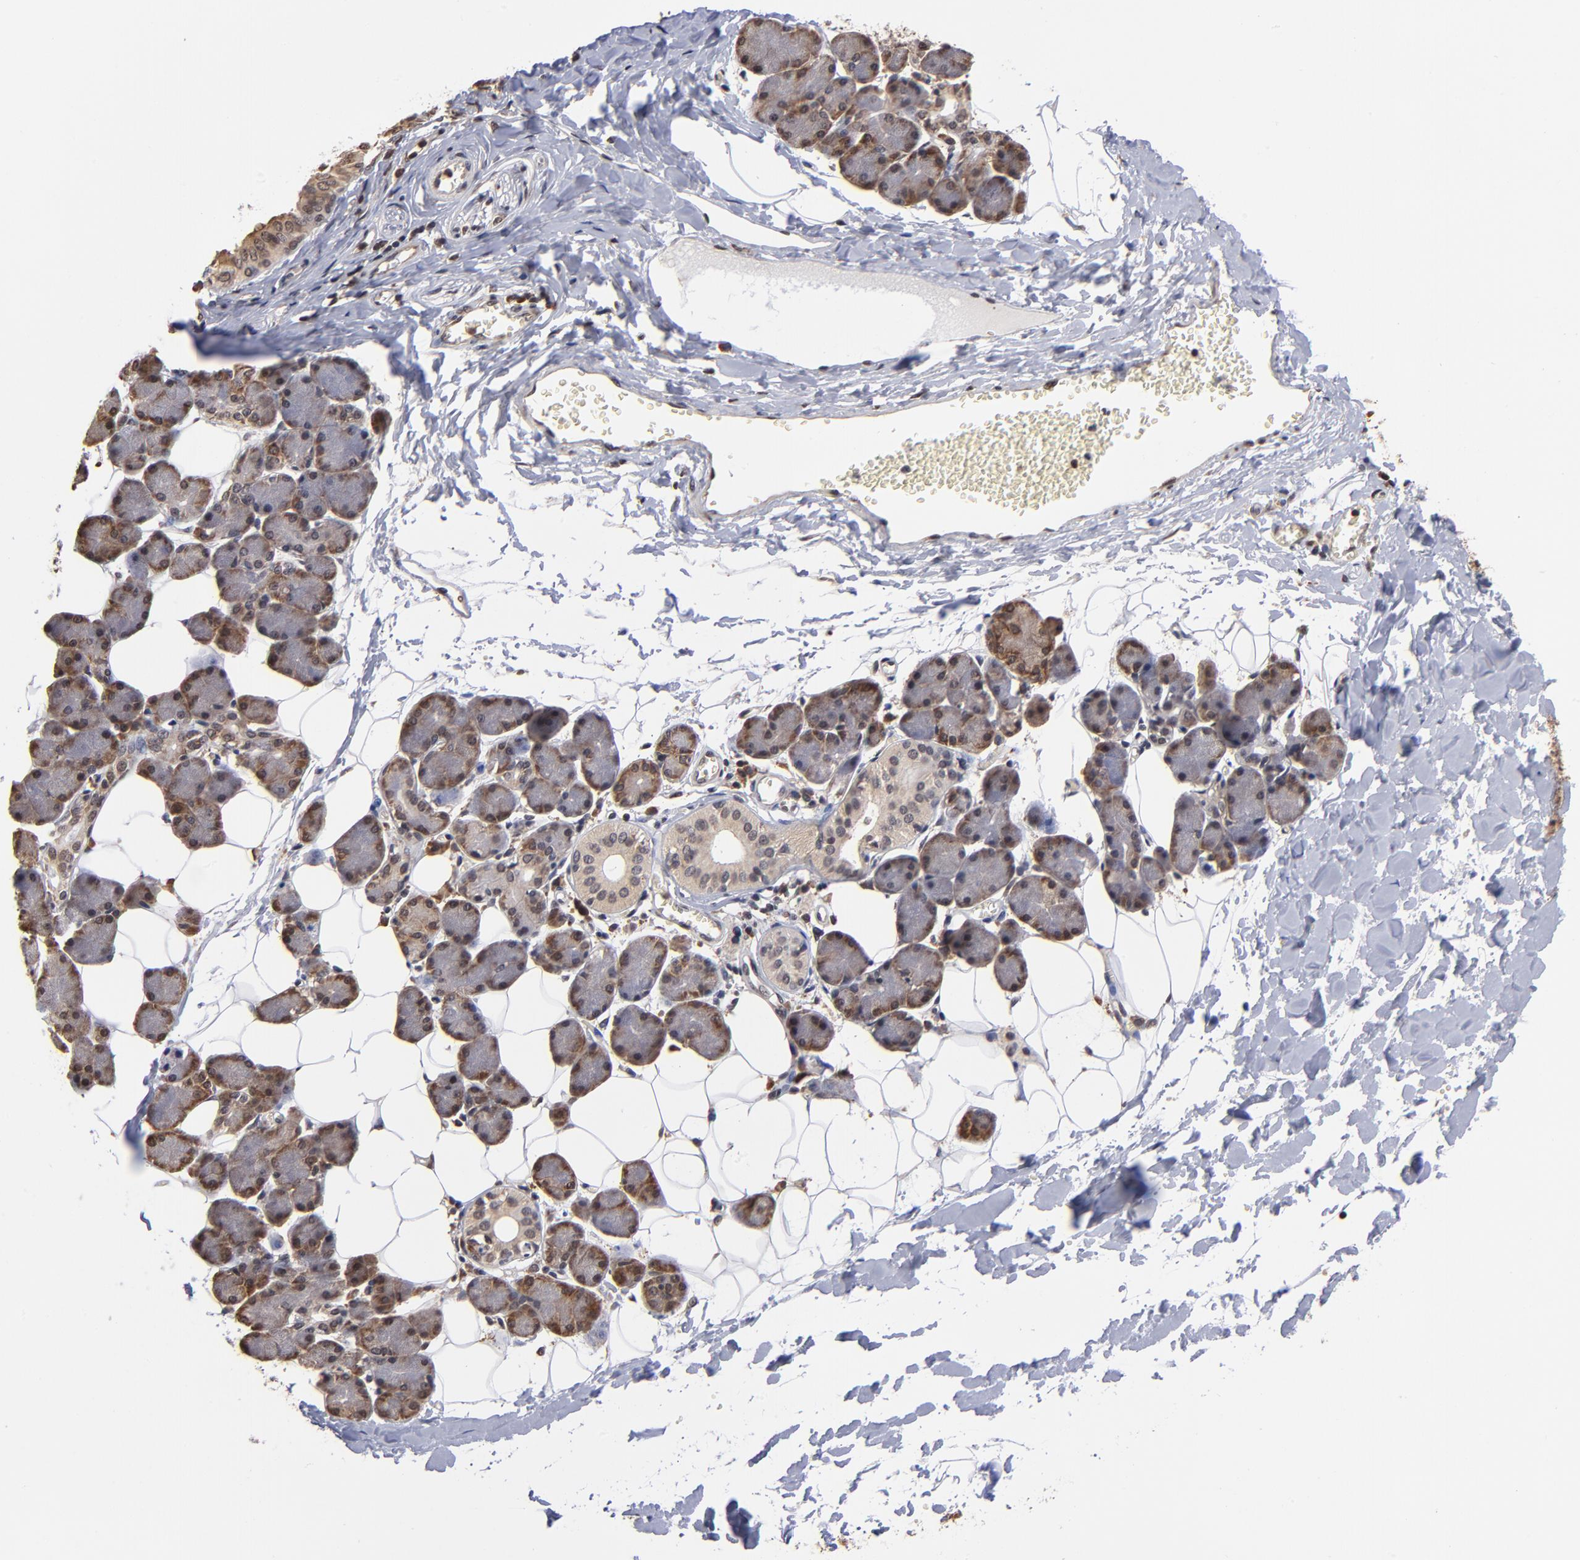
{"staining": {"intensity": "moderate", "quantity": ">75%", "location": "cytoplasmic/membranous"}, "tissue": "salivary gland", "cell_type": "Glandular cells", "image_type": "normal", "snomed": [{"axis": "morphology", "description": "Normal tissue, NOS"}, {"axis": "morphology", "description": "Adenoma, NOS"}, {"axis": "topography", "description": "Salivary gland"}], "caption": "Protein staining reveals moderate cytoplasmic/membranous staining in approximately >75% of glandular cells in unremarkable salivary gland. (DAB IHC, brown staining for protein, blue staining for nuclei).", "gene": "BRPF1", "patient": {"sex": "female", "age": 32}}